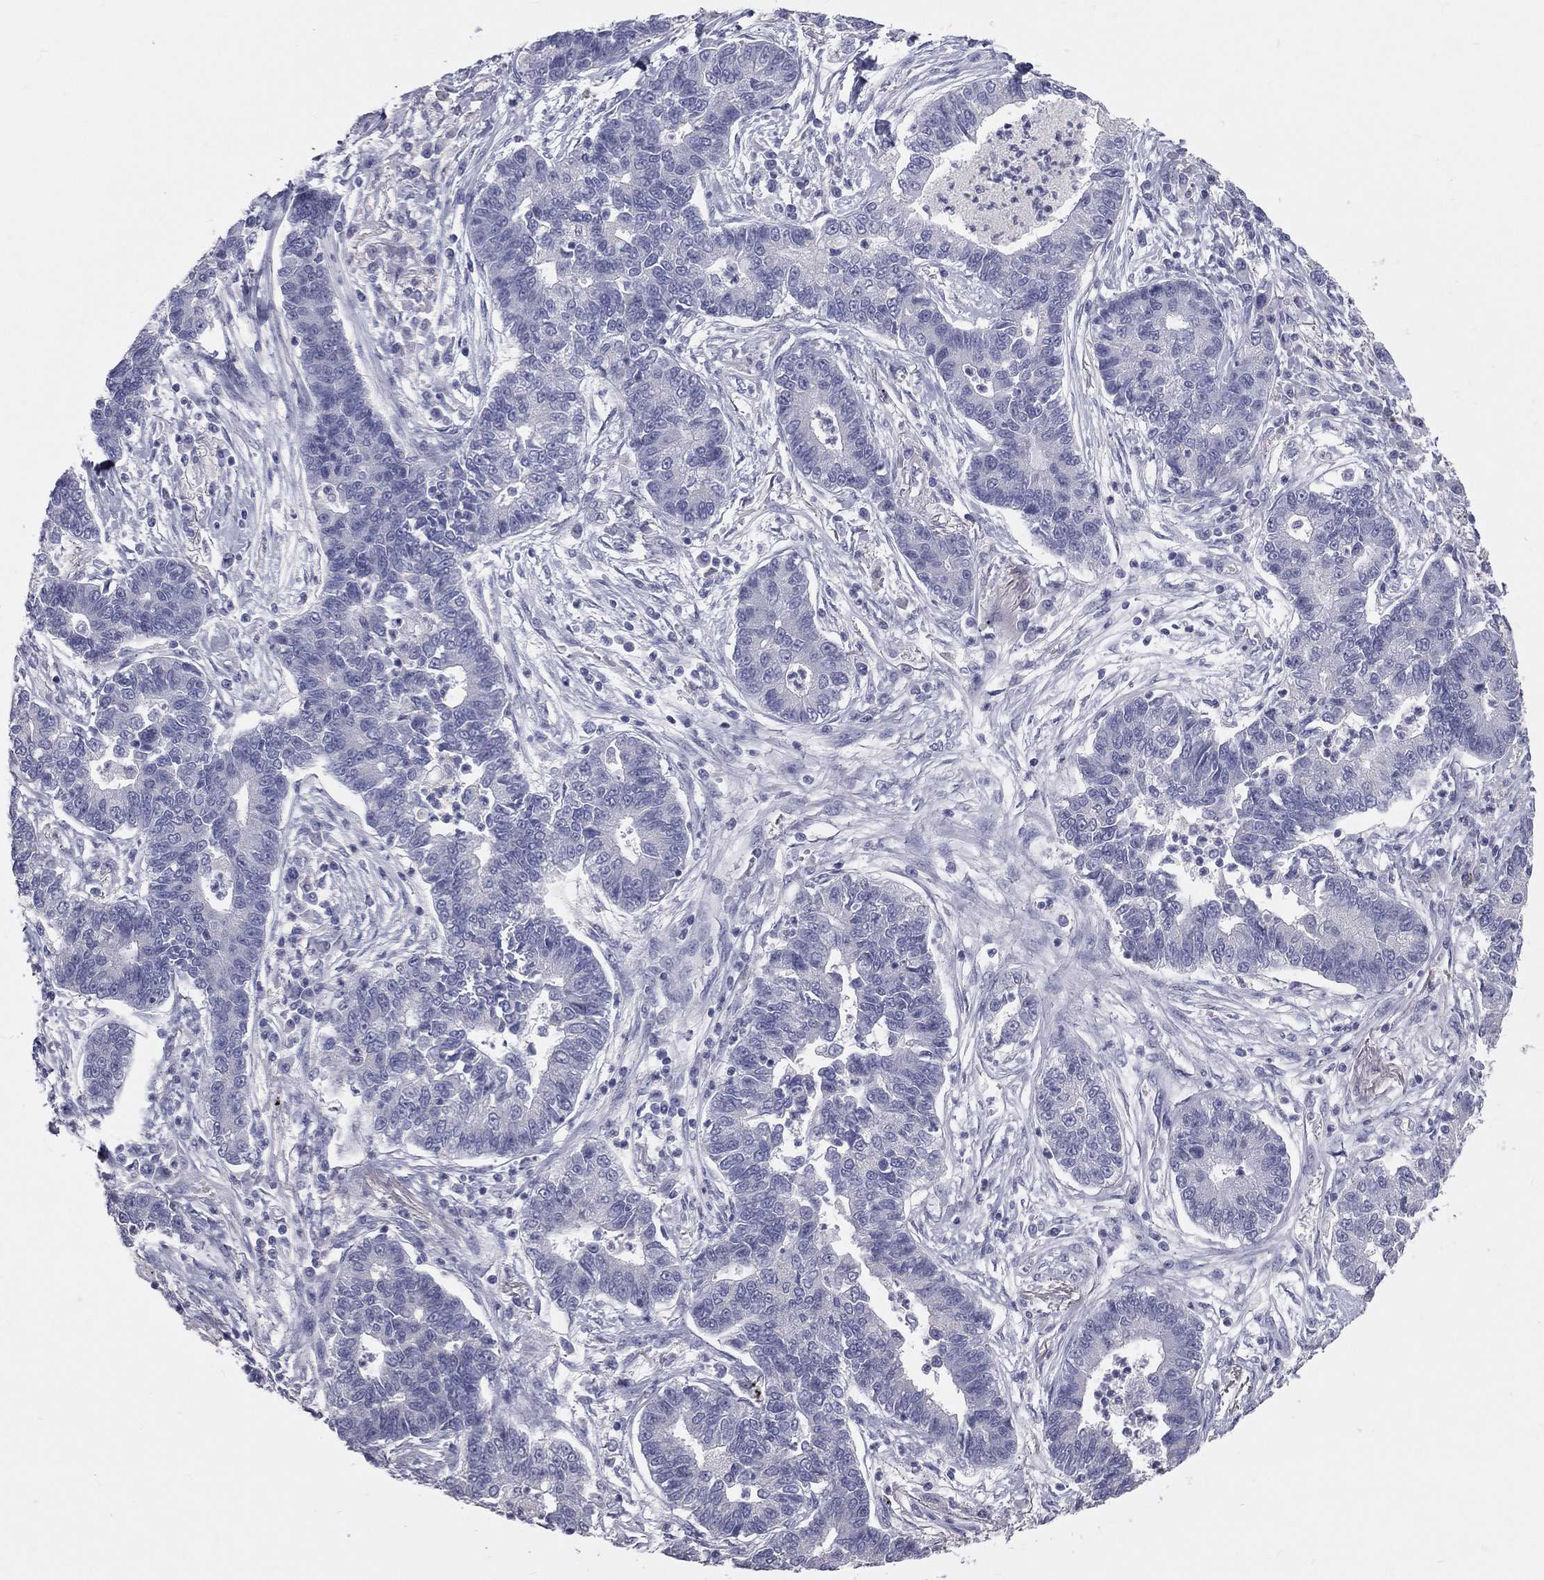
{"staining": {"intensity": "negative", "quantity": "none", "location": "none"}, "tissue": "lung cancer", "cell_type": "Tumor cells", "image_type": "cancer", "snomed": [{"axis": "morphology", "description": "Adenocarcinoma, NOS"}, {"axis": "topography", "description": "Lung"}], "caption": "An IHC micrograph of lung adenocarcinoma is shown. There is no staining in tumor cells of lung adenocarcinoma.", "gene": "TFPI2", "patient": {"sex": "female", "age": 57}}